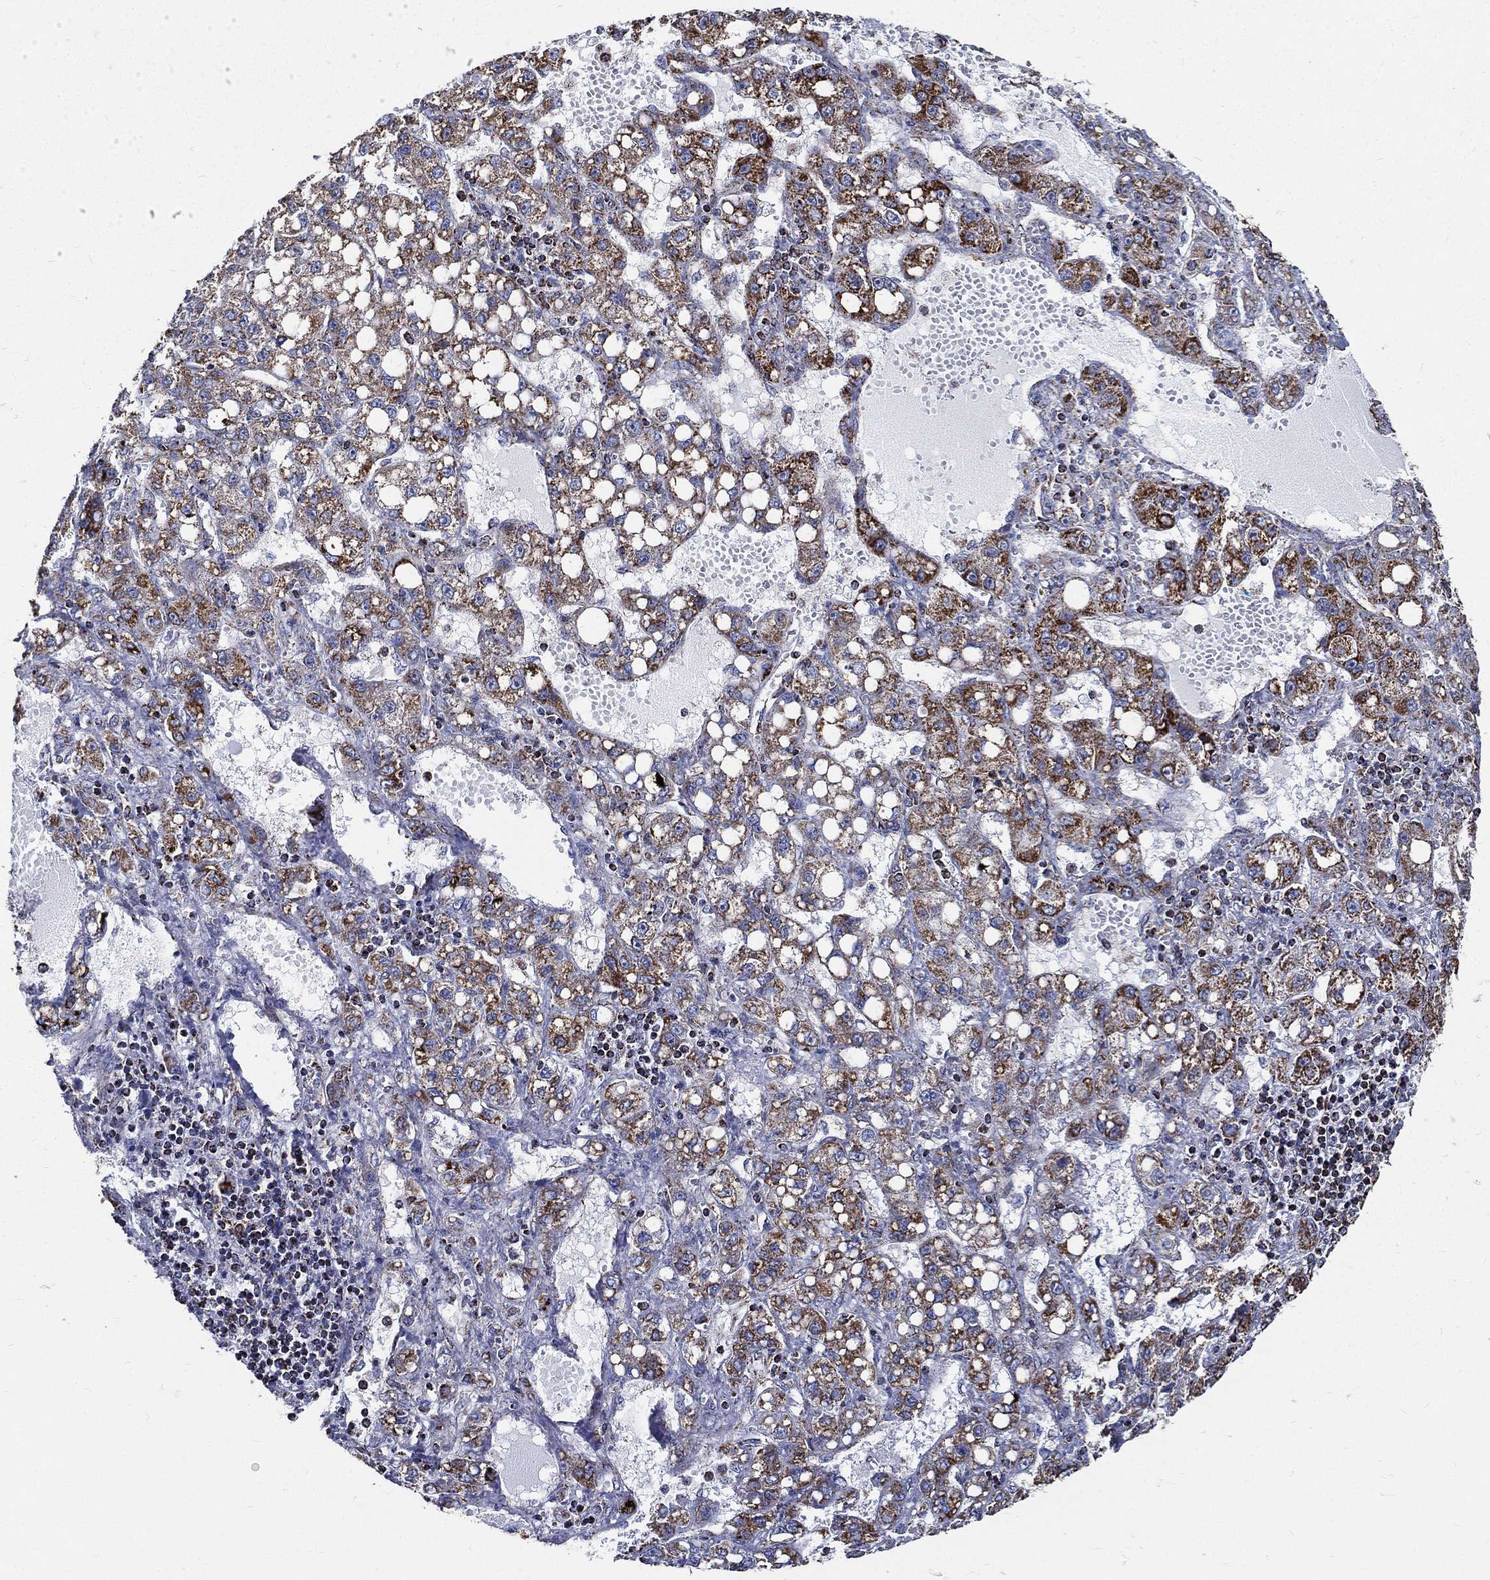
{"staining": {"intensity": "strong", "quantity": "<25%", "location": "cytoplasmic/membranous"}, "tissue": "liver cancer", "cell_type": "Tumor cells", "image_type": "cancer", "snomed": [{"axis": "morphology", "description": "Carcinoma, Hepatocellular, NOS"}, {"axis": "topography", "description": "Liver"}], "caption": "Protein analysis of liver hepatocellular carcinoma tissue displays strong cytoplasmic/membranous expression in about <25% of tumor cells. (Stains: DAB (3,3'-diaminobenzidine) in brown, nuclei in blue, Microscopy: brightfield microscopy at high magnification).", "gene": "NDUFAB1", "patient": {"sex": "female", "age": 65}}